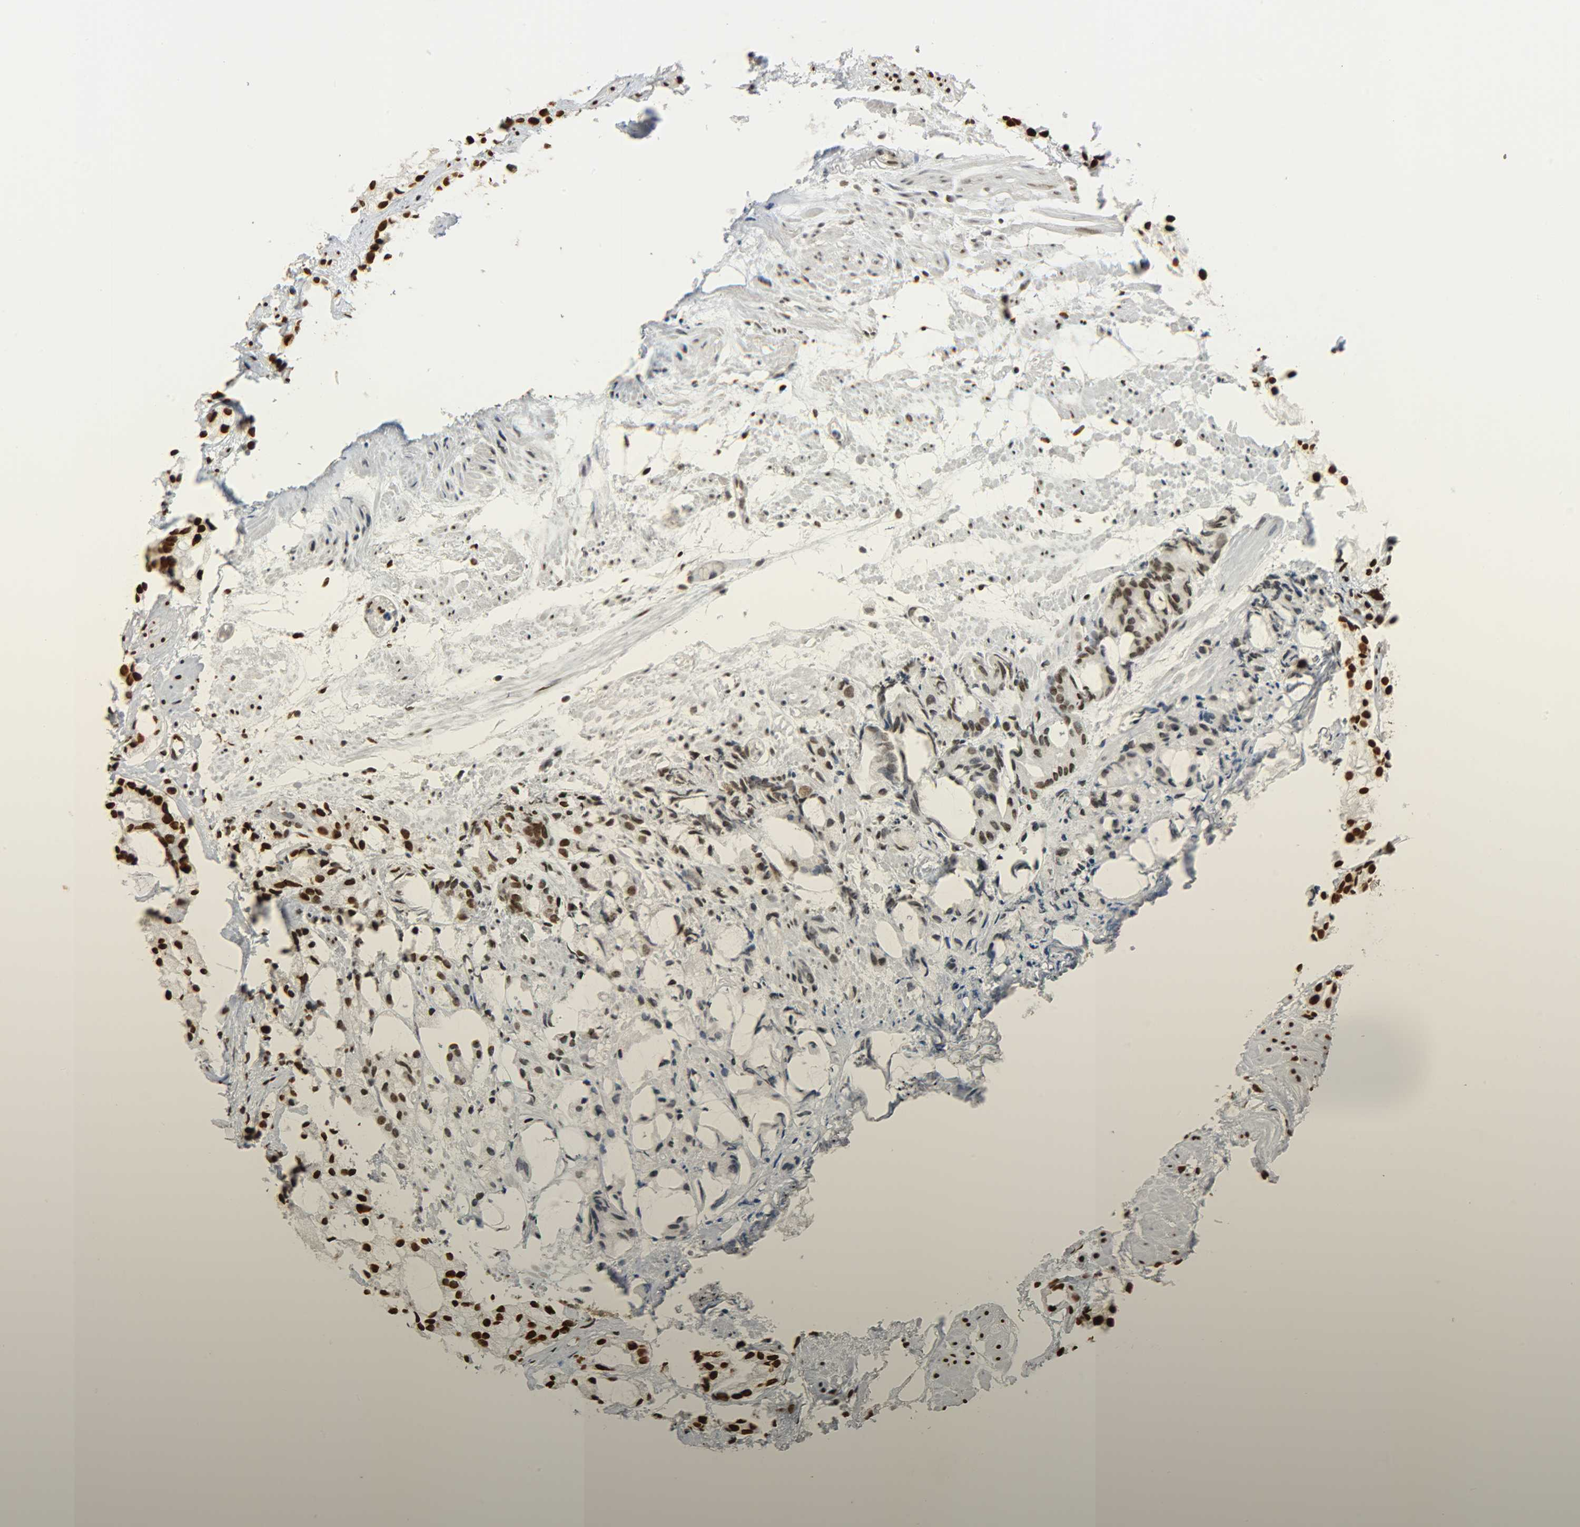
{"staining": {"intensity": "strong", "quantity": ">75%", "location": "nuclear"}, "tissue": "prostate cancer", "cell_type": "Tumor cells", "image_type": "cancer", "snomed": [{"axis": "morphology", "description": "Adenocarcinoma, High grade"}, {"axis": "topography", "description": "Prostate"}], "caption": "Prostate cancer (adenocarcinoma (high-grade)) stained with immunohistochemistry displays strong nuclear positivity in about >75% of tumor cells.", "gene": "KHDRBS1", "patient": {"sex": "male", "age": 85}}